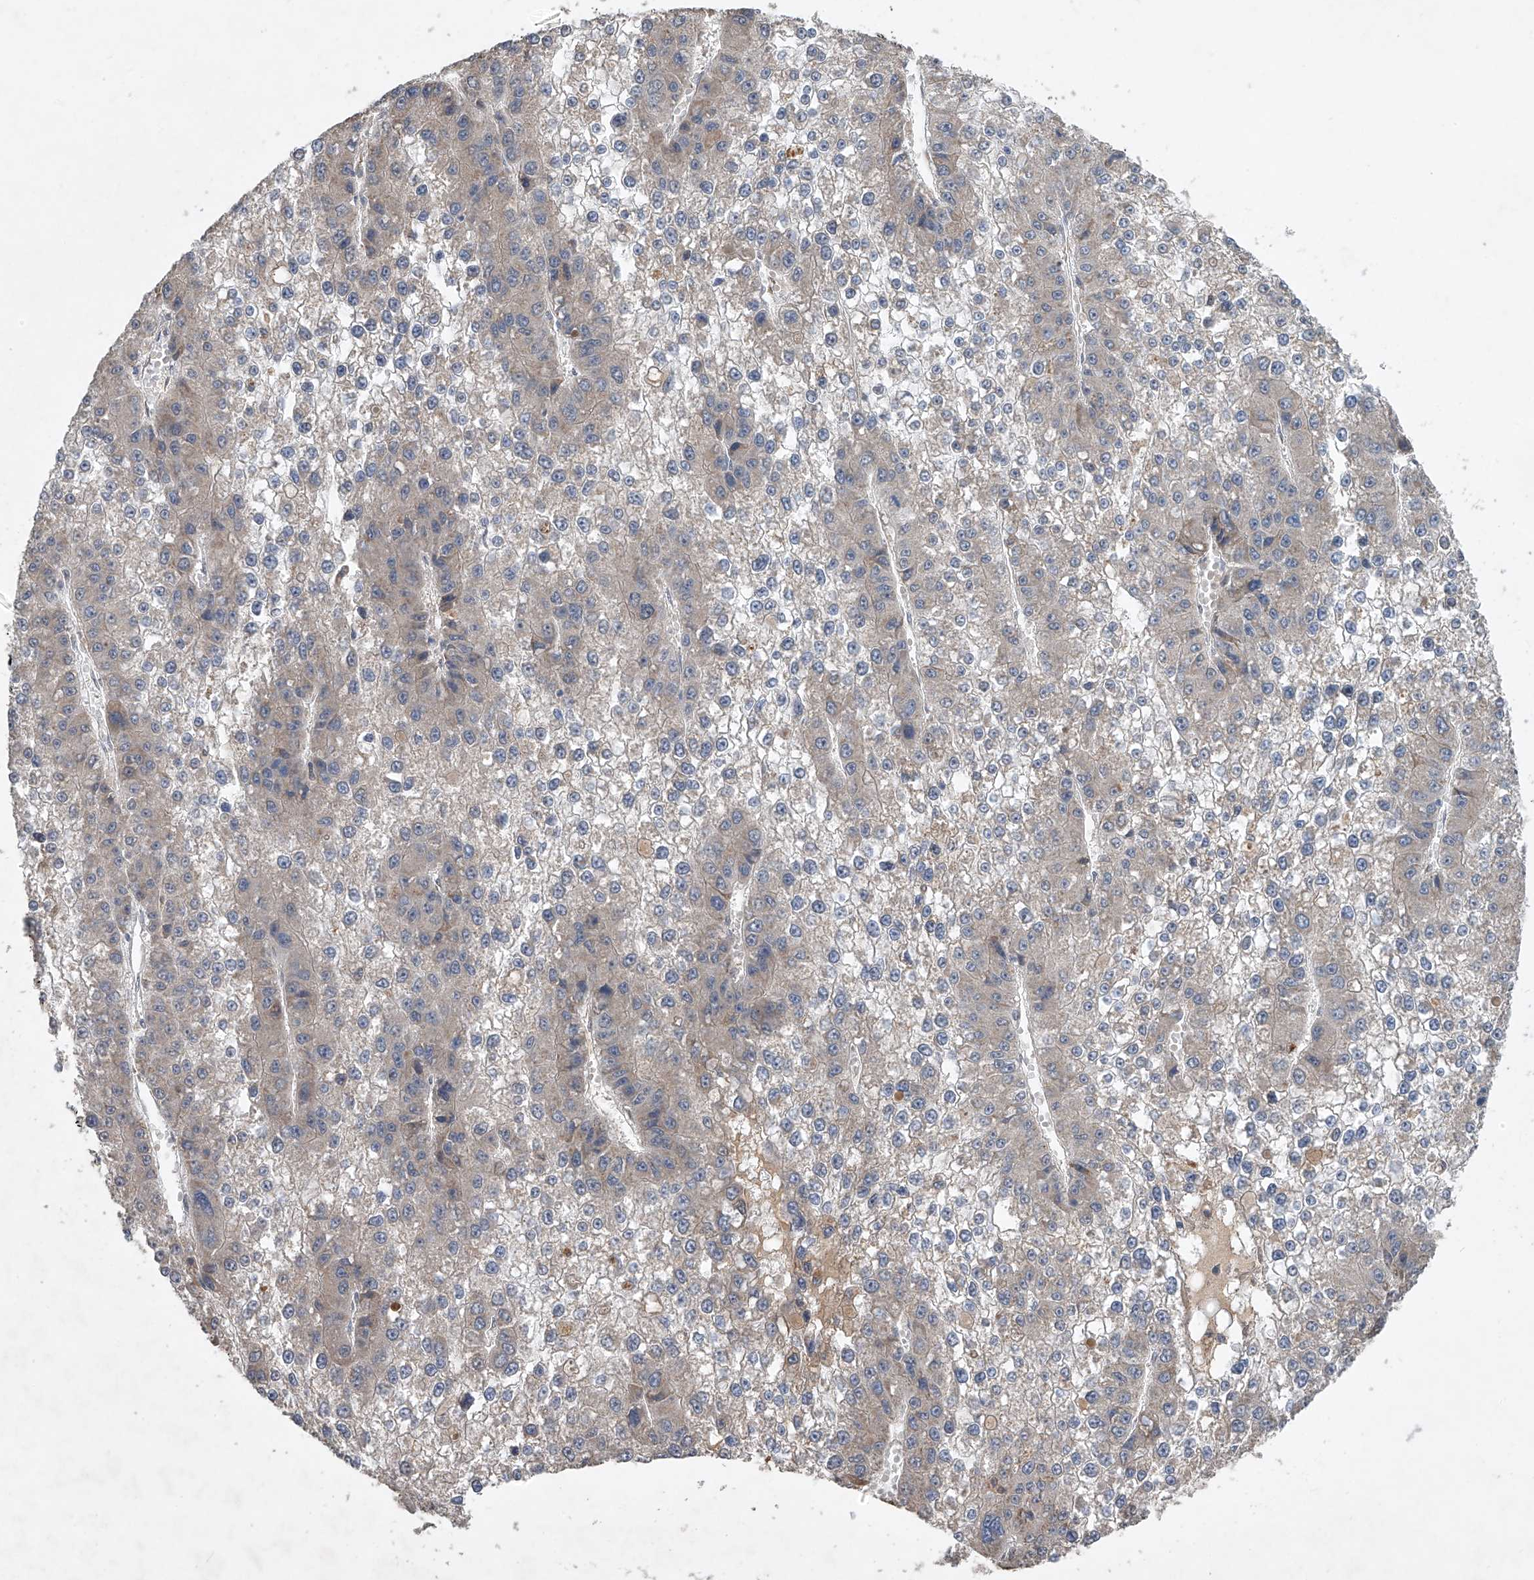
{"staining": {"intensity": "negative", "quantity": "none", "location": "none"}, "tissue": "liver cancer", "cell_type": "Tumor cells", "image_type": "cancer", "snomed": [{"axis": "morphology", "description": "Carcinoma, Hepatocellular, NOS"}, {"axis": "topography", "description": "Liver"}], "caption": "The histopathology image exhibits no staining of tumor cells in liver cancer.", "gene": "PCSK5", "patient": {"sex": "female", "age": 73}}